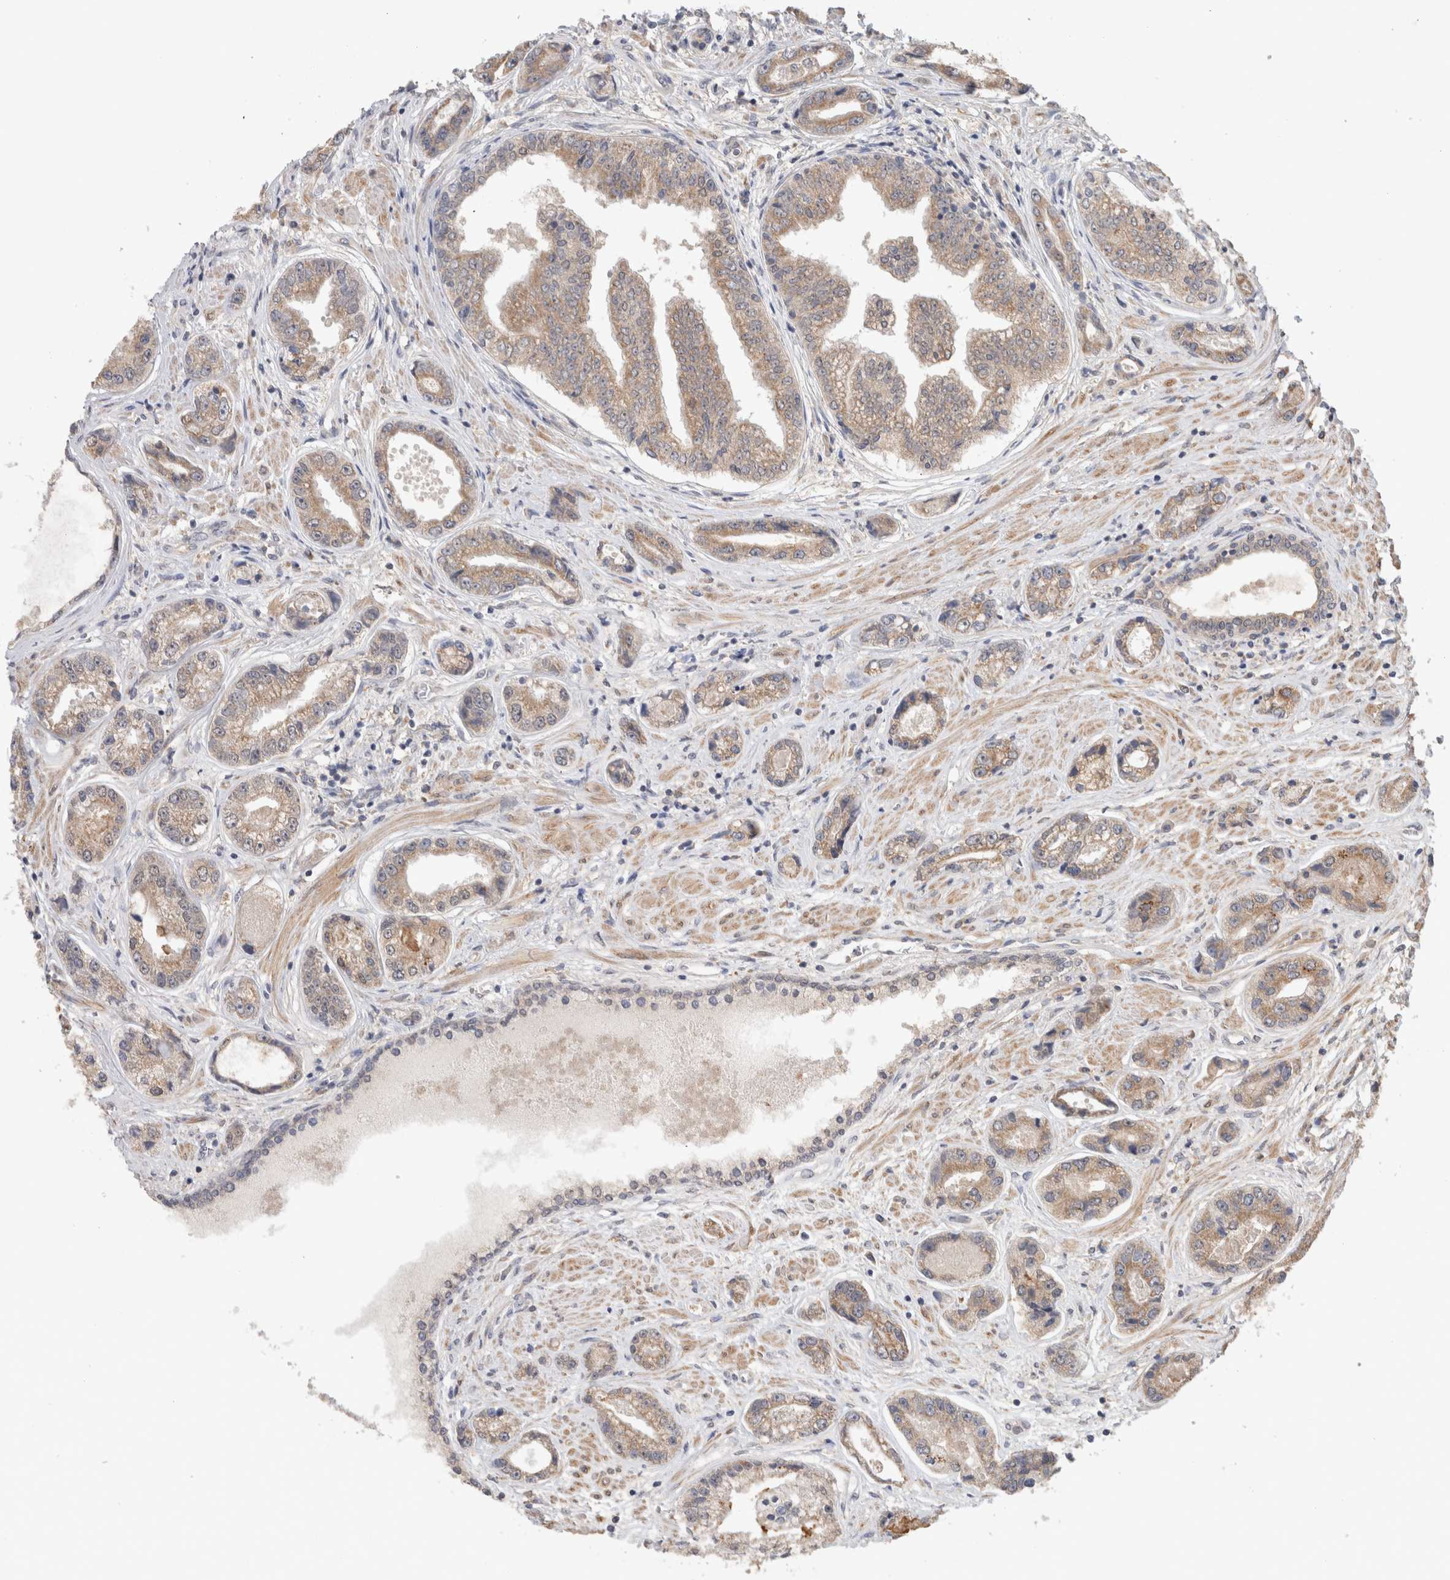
{"staining": {"intensity": "moderate", "quantity": ">75%", "location": "cytoplasmic/membranous"}, "tissue": "prostate cancer", "cell_type": "Tumor cells", "image_type": "cancer", "snomed": [{"axis": "morphology", "description": "Adenocarcinoma, High grade"}, {"axis": "topography", "description": "Prostate"}], "caption": "Tumor cells display medium levels of moderate cytoplasmic/membranous expression in about >75% of cells in human prostate cancer.", "gene": "RAB14", "patient": {"sex": "male", "age": 61}}